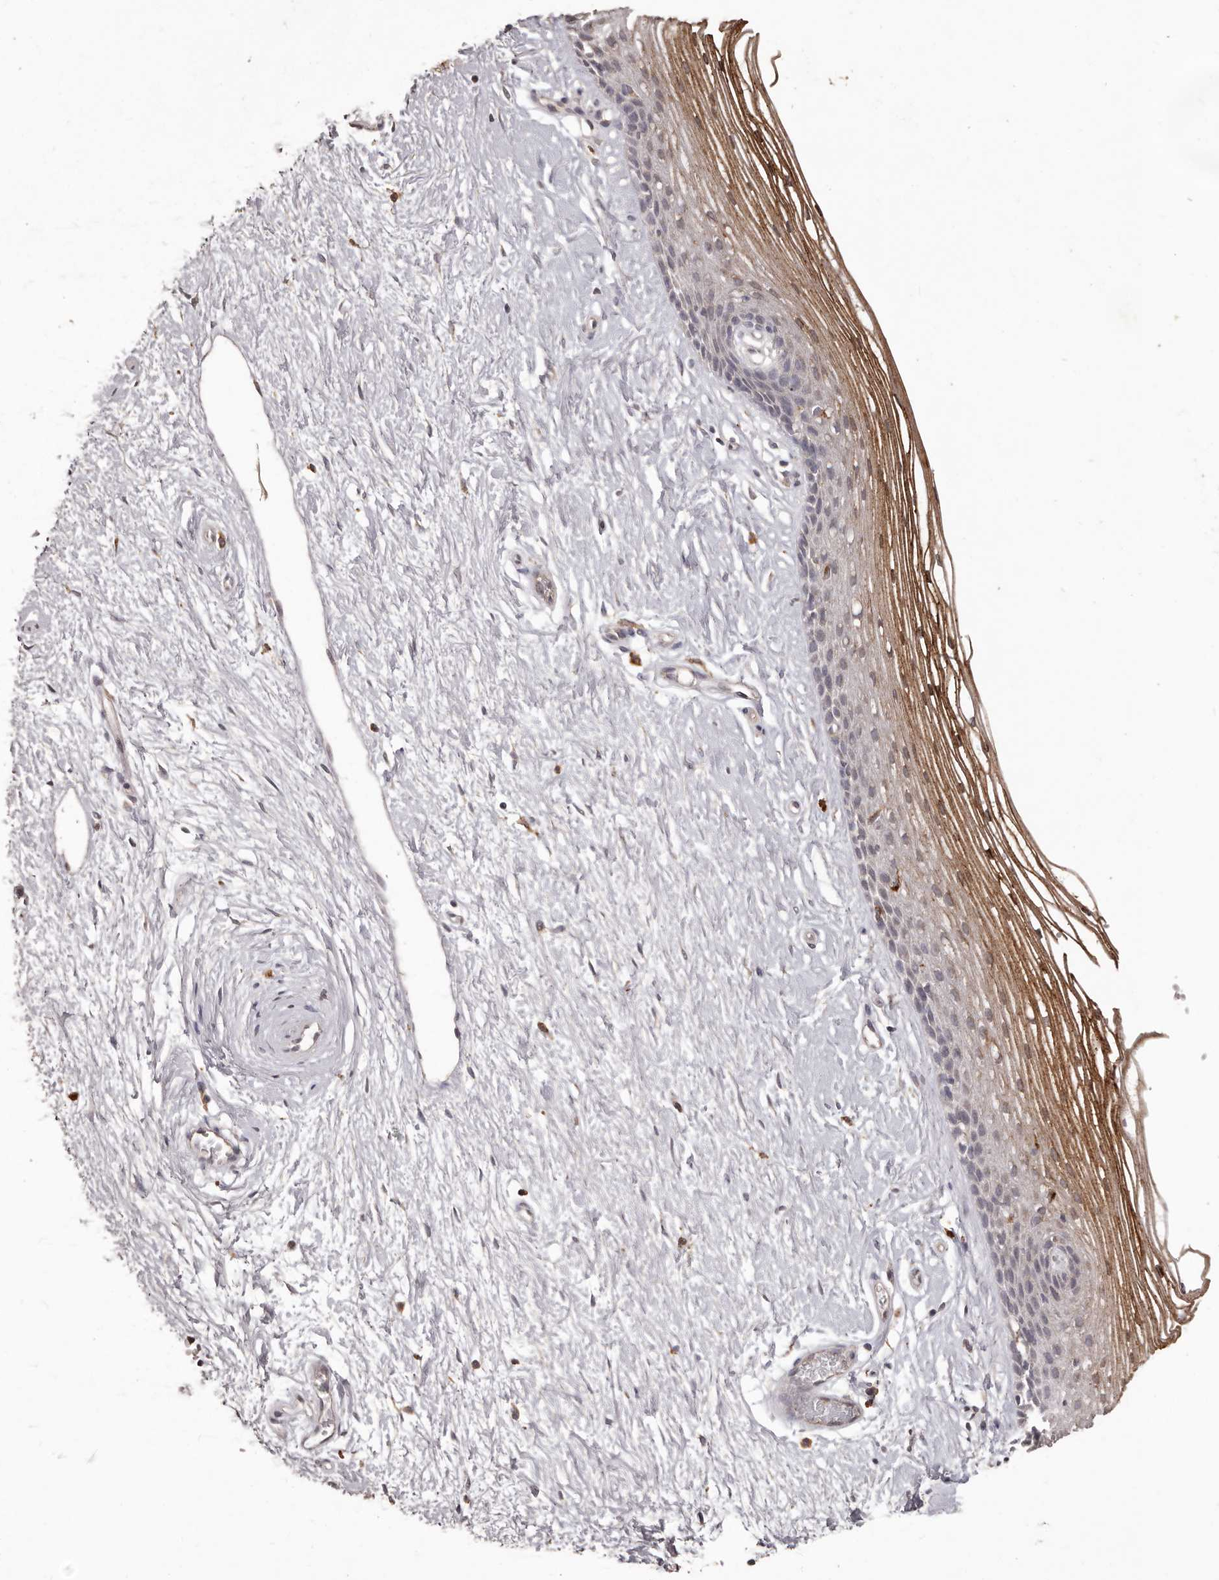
{"staining": {"intensity": "moderate", "quantity": "<25%", "location": "cytoplasmic/membranous"}, "tissue": "vagina", "cell_type": "Squamous epithelial cells", "image_type": "normal", "snomed": [{"axis": "morphology", "description": "Normal tissue, NOS"}, {"axis": "topography", "description": "Vagina"}], "caption": "Immunohistochemical staining of normal vagina exhibits moderate cytoplasmic/membranous protein expression in about <25% of squamous epithelial cells.", "gene": "PRSS27", "patient": {"sex": "female", "age": 46}}